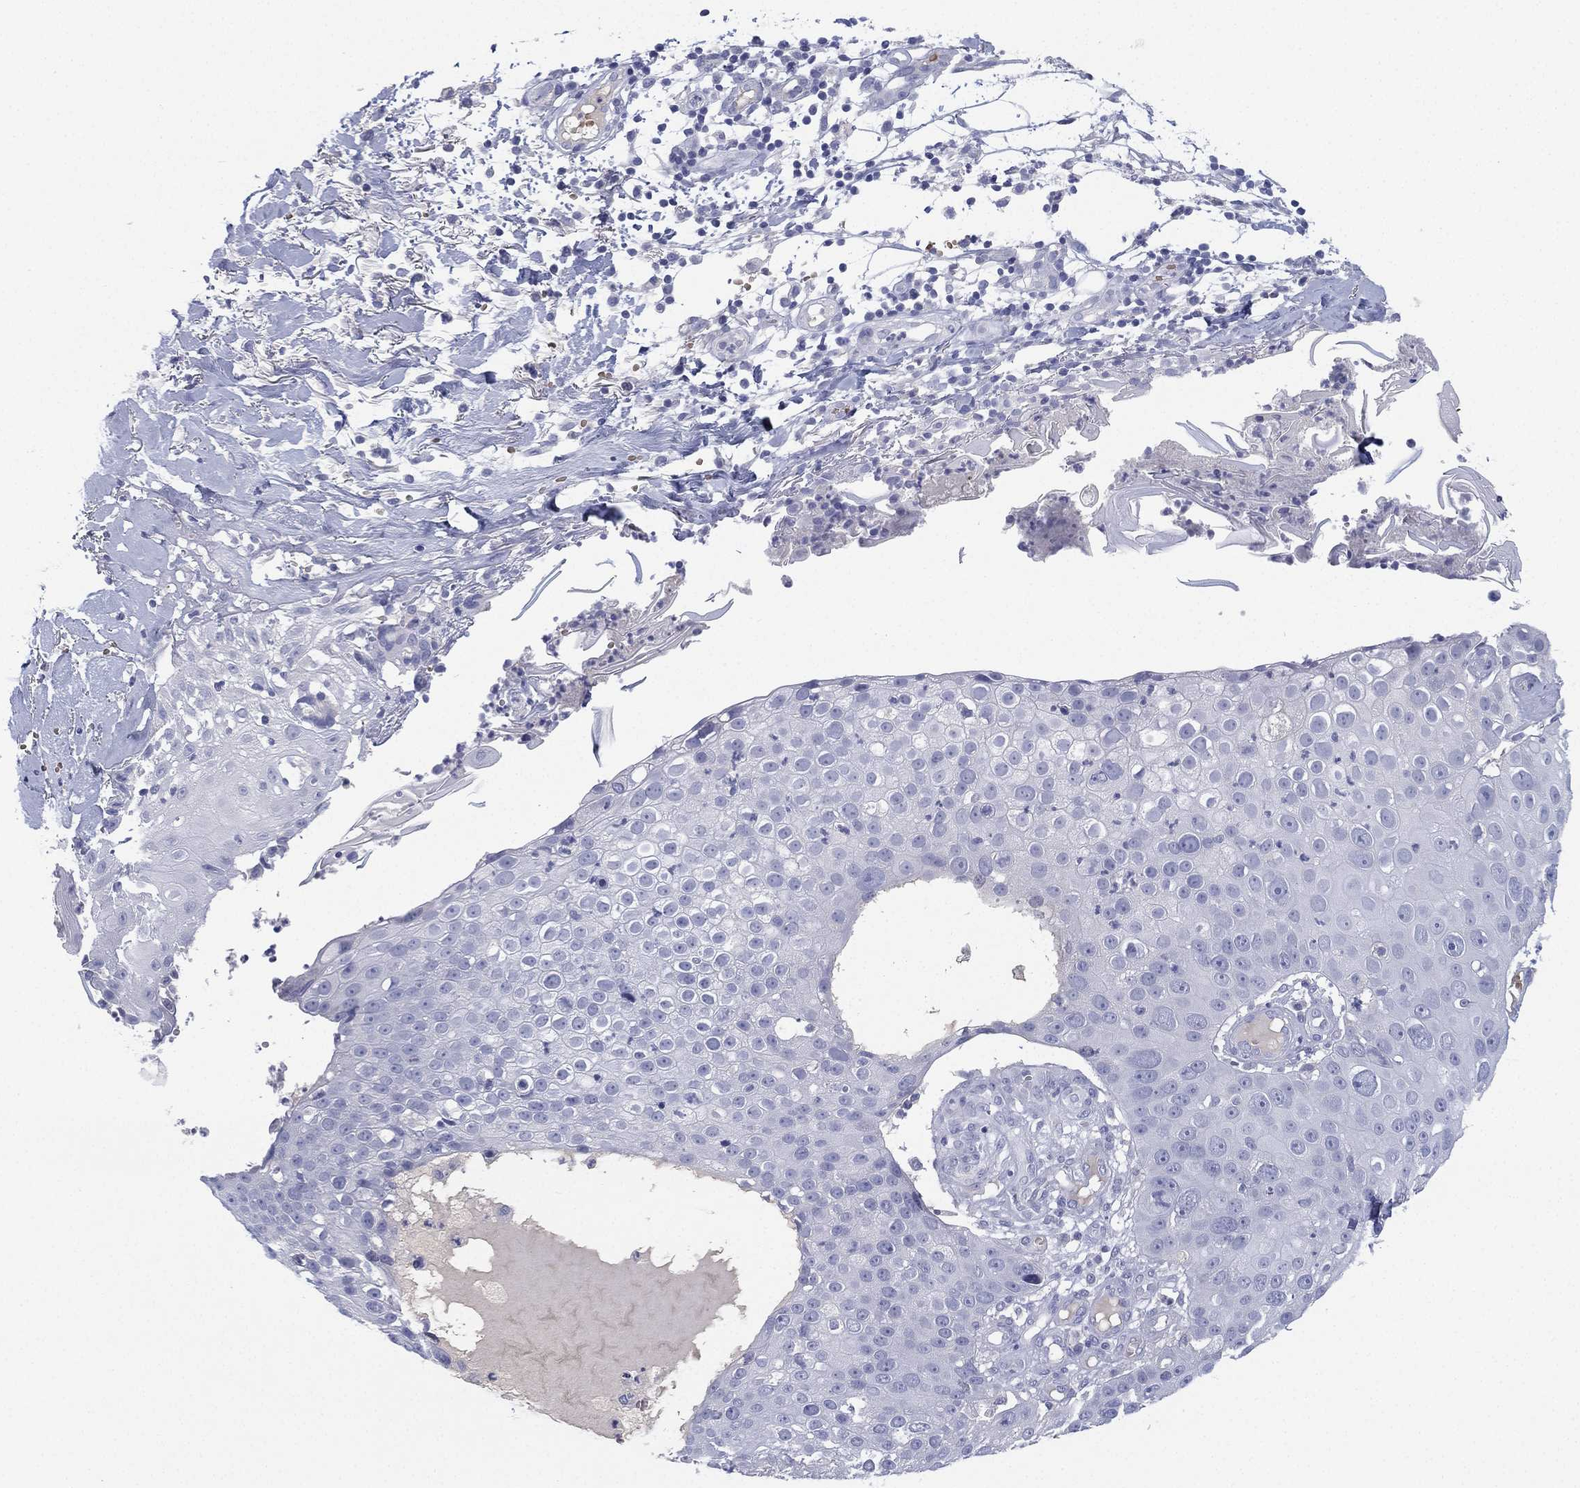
{"staining": {"intensity": "negative", "quantity": "none", "location": "none"}, "tissue": "skin cancer", "cell_type": "Tumor cells", "image_type": "cancer", "snomed": [{"axis": "morphology", "description": "Squamous cell carcinoma, NOS"}, {"axis": "topography", "description": "Skin"}], "caption": "Immunohistochemical staining of skin cancer (squamous cell carcinoma) reveals no significant staining in tumor cells.", "gene": "CYP2D6", "patient": {"sex": "male", "age": 71}}